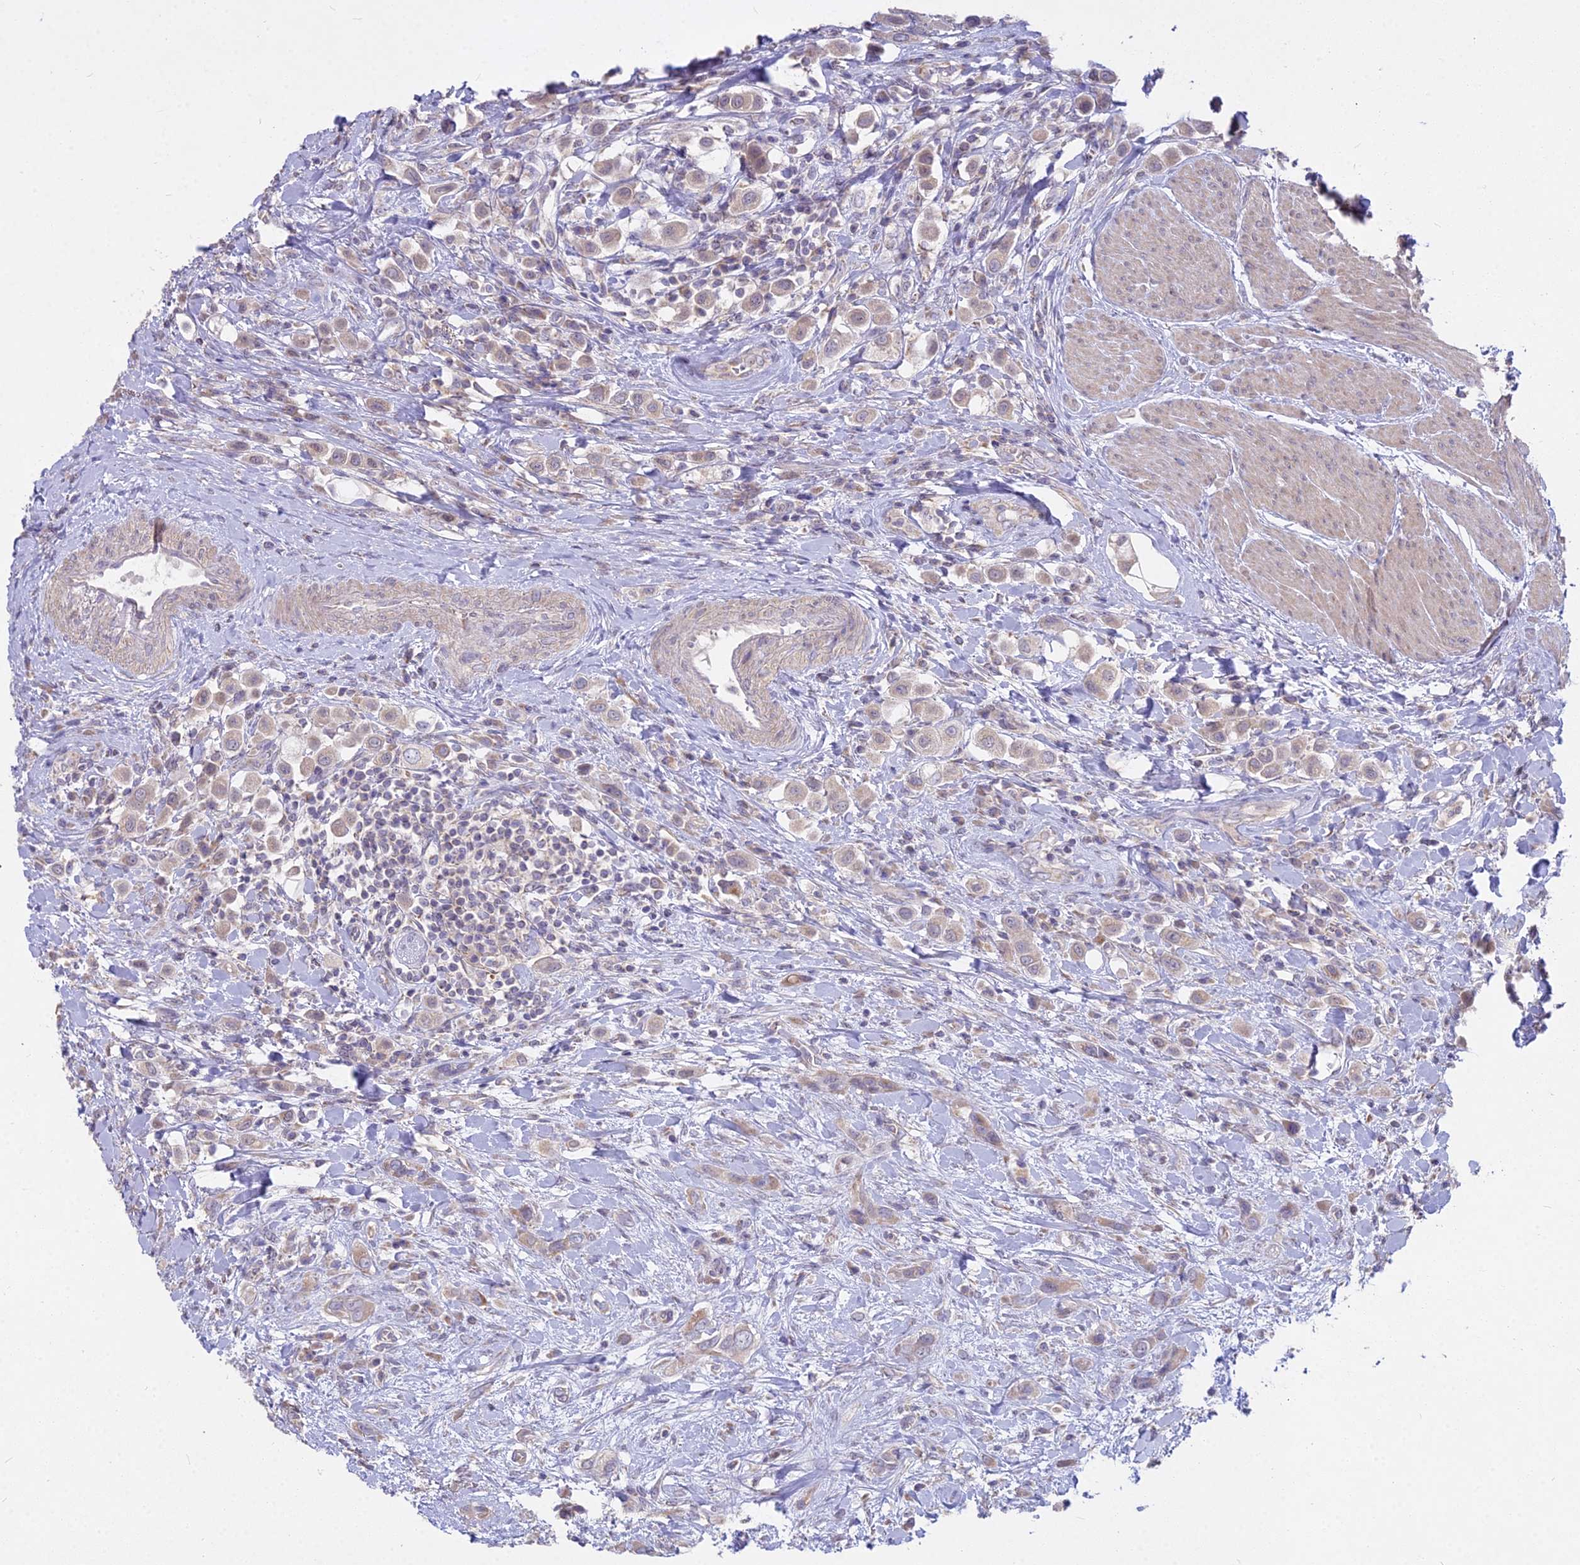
{"staining": {"intensity": "weak", "quantity": "25%-75%", "location": "cytoplasmic/membranous"}, "tissue": "urothelial cancer", "cell_type": "Tumor cells", "image_type": "cancer", "snomed": [{"axis": "morphology", "description": "Urothelial carcinoma, High grade"}, {"axis": "topography", "description": "Urinary bladder"}], "caption": "Immunohistochemistry staining of high-grade urothelial carcinoma, which demonstrates low levels of weak cytoplasmic/membranous positivity in approximately 25%-75% of tumor cells indicating weak cytoplasmic/membranous protein staining. The staining was performed using DAB (brown) for protein detection and nuclei were counterstained in hematoxylin (blue).", "gene": "MICU2", "patient": {"sex": "male", "age": 50}}